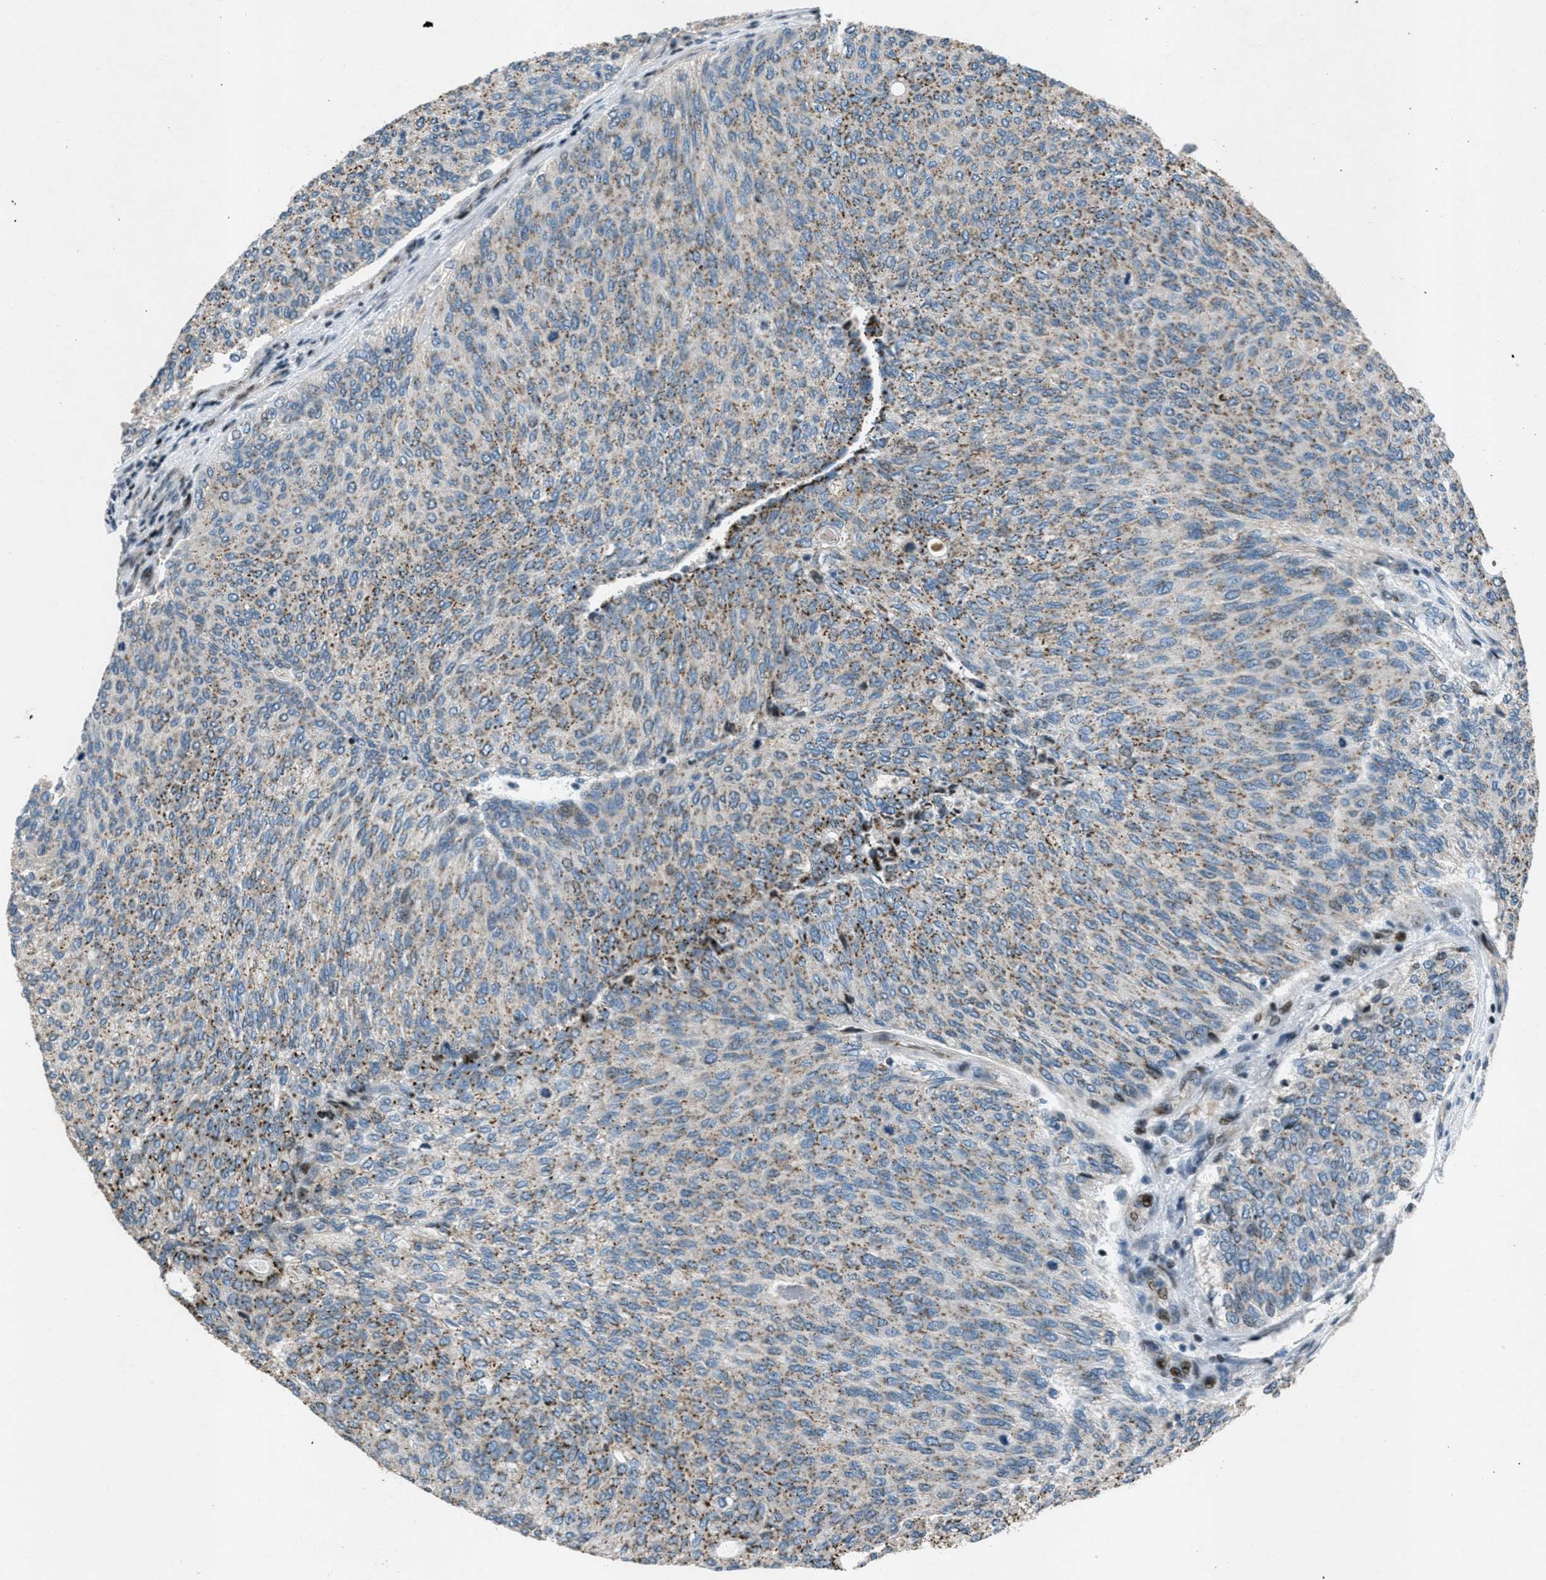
{"staining": {"intensity": "moderate", "quantity": ">75%", "location": "cytoplasmic/membranous"}, "tissue": "urothelial cancer", "cell_type": "Tumor cells", "image_type": "cancer", "snomed": [{"axis": "morphology", "description": "Urothelial carcinoma, Low grade"}, {"axis": "topography", "description": "Urinary bladder"}], "caption": "The histopathology image displays a brown stain indicating the presence of a protein in the cytoplasmic/membranous of tumor cells in urothelial cancer. Ihc stains the protein in brown and the nuclei are stained blue.", "gene": "GPC6", "patient": {"sex": "female", "age": 79}}